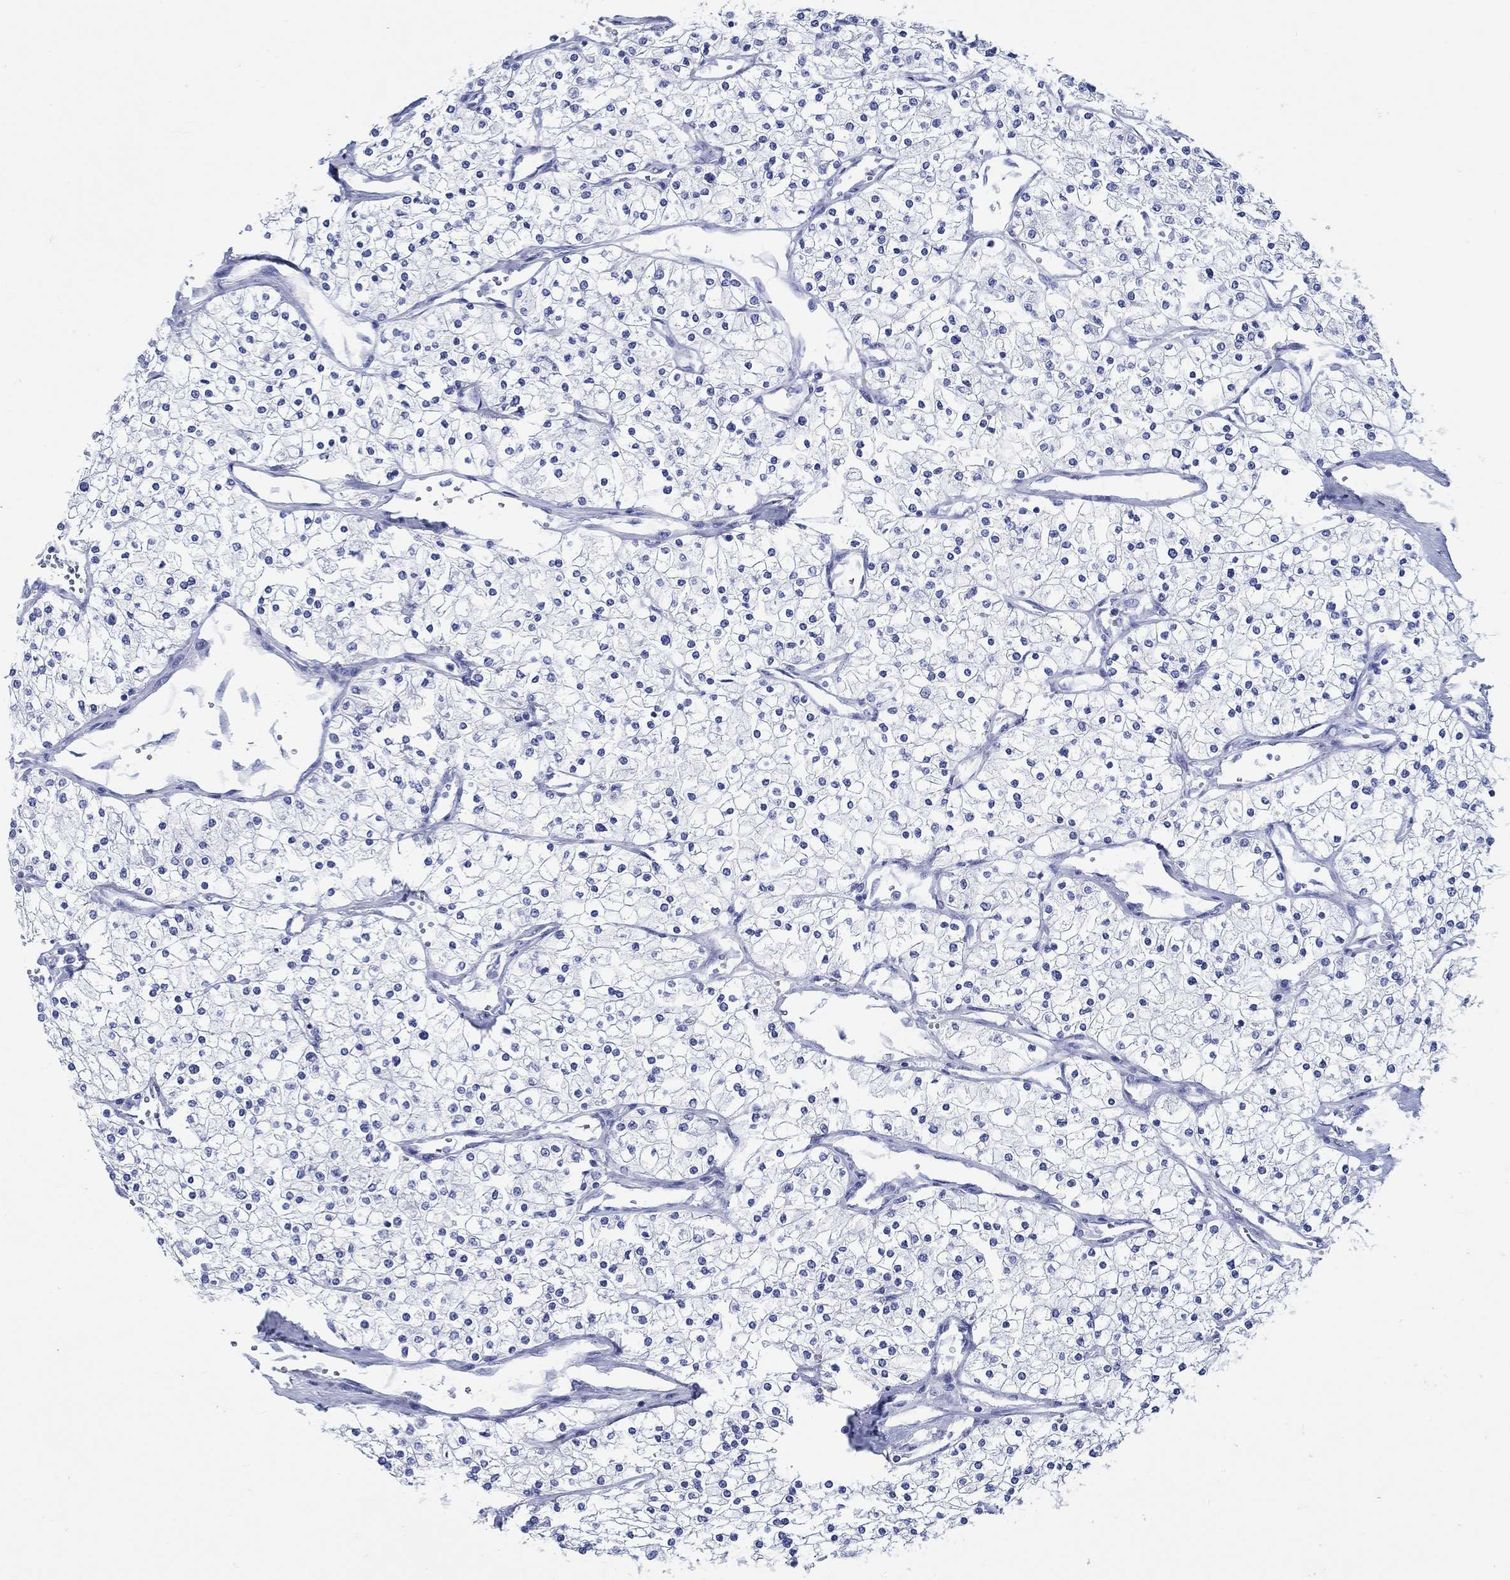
{"staining": {"intensity": "negative", "quantity": "none", "location": "none"}, "tissue": "renal cancer", "cell_type": "Tumor cells", "image_type": "cancer", "snomed": [{"axis": "morphology", "description": "Adenocarcinoma, NOS"}, {"axis": "topography", "description": "Kidney"}], "caption": "There is no significant expression in tumor cells of renal cancer. (DAB (3,3'-diaminobenzidine) immunohistochemistry (IHC) visualized using brightfield microscopy, high magnification).", "gene": "FBXO2", "patient": {"sex": "male", "age": 80}}